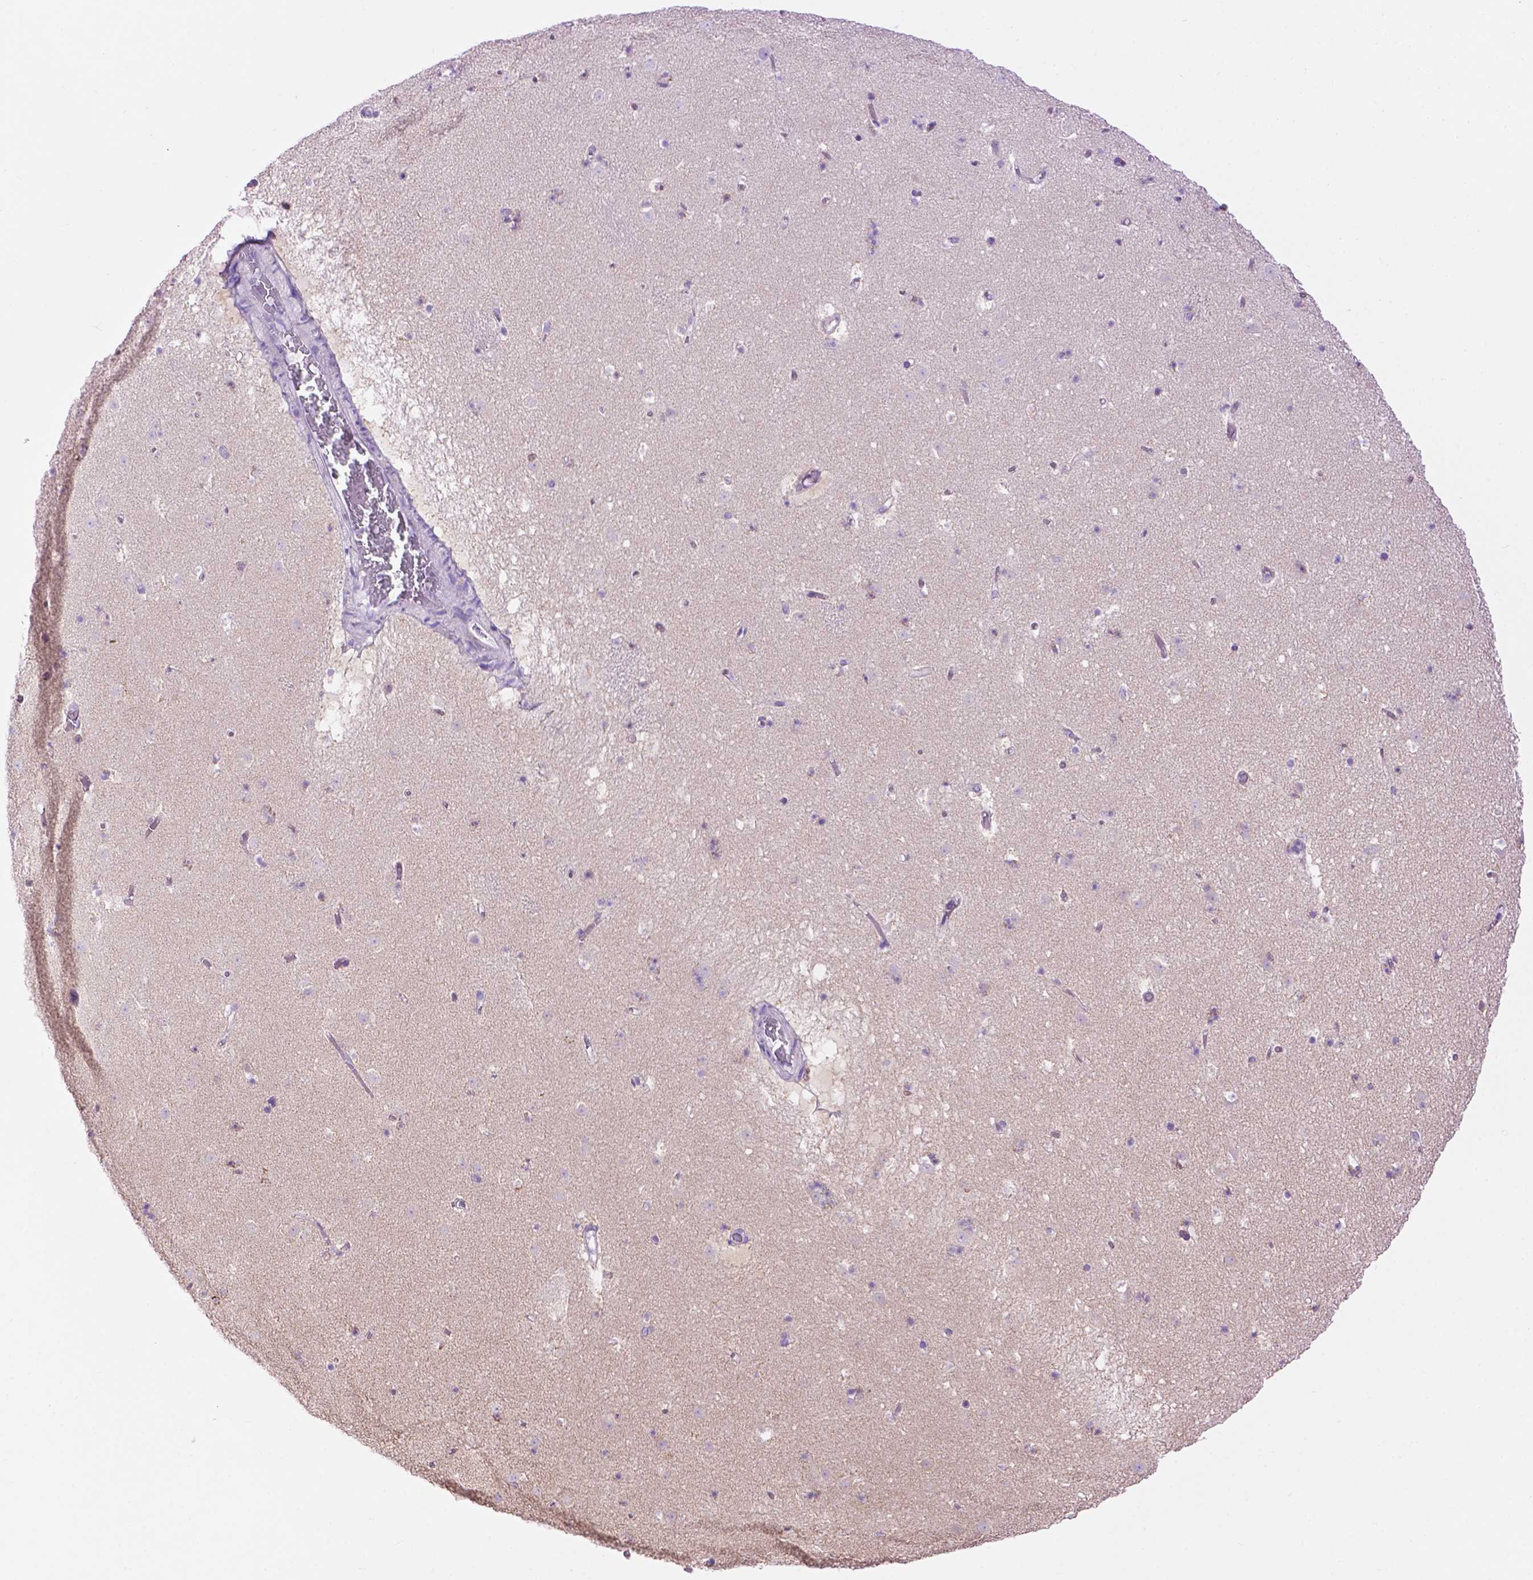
{"staining": {"intensity": "weak", "quantity": "<25%", "location": "cytoplasmic/membranous"}, "tissue": "caudate", "cell_type": "Glial cells", "image_type": "normal", "snomed": [{"axis": "morphology", "description": "Normal tissue, NOS"}, {"axis": "topography", "description": "Lateral ventricle wall"}], "caption": "A histopathology image of caudate stained for a protein demonstrates no brown staining in glial cells.", "gene": "PYCR3", "patient": {"sex": "female", "age": 42}}